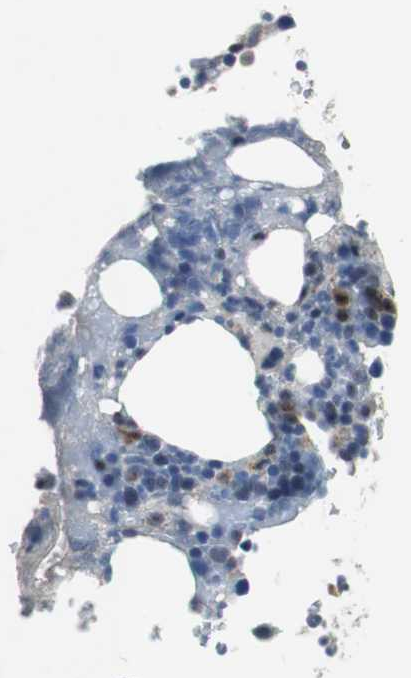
{"staining": {"intensity": "strong", "quantity": "25%-75%", "location": "cytoplasmic/membranous"}, "tissue": "bone marrow", "cell_type": "Hematopoietic cells", "image_type": "normal", "snomed": [{"axis": "morphology", "description": "Normal tissue, NOS"}, {"axis": "topography", "description": "Bone marrow"}], "caption": "A high amount of strong cytoplasmic/membranous positivity is seen in approximately 25%-75% of hematopoietic cells in normal bone marrow.", "gene": "PITRM1", "patient": {"sex": "female", "age": 66}}